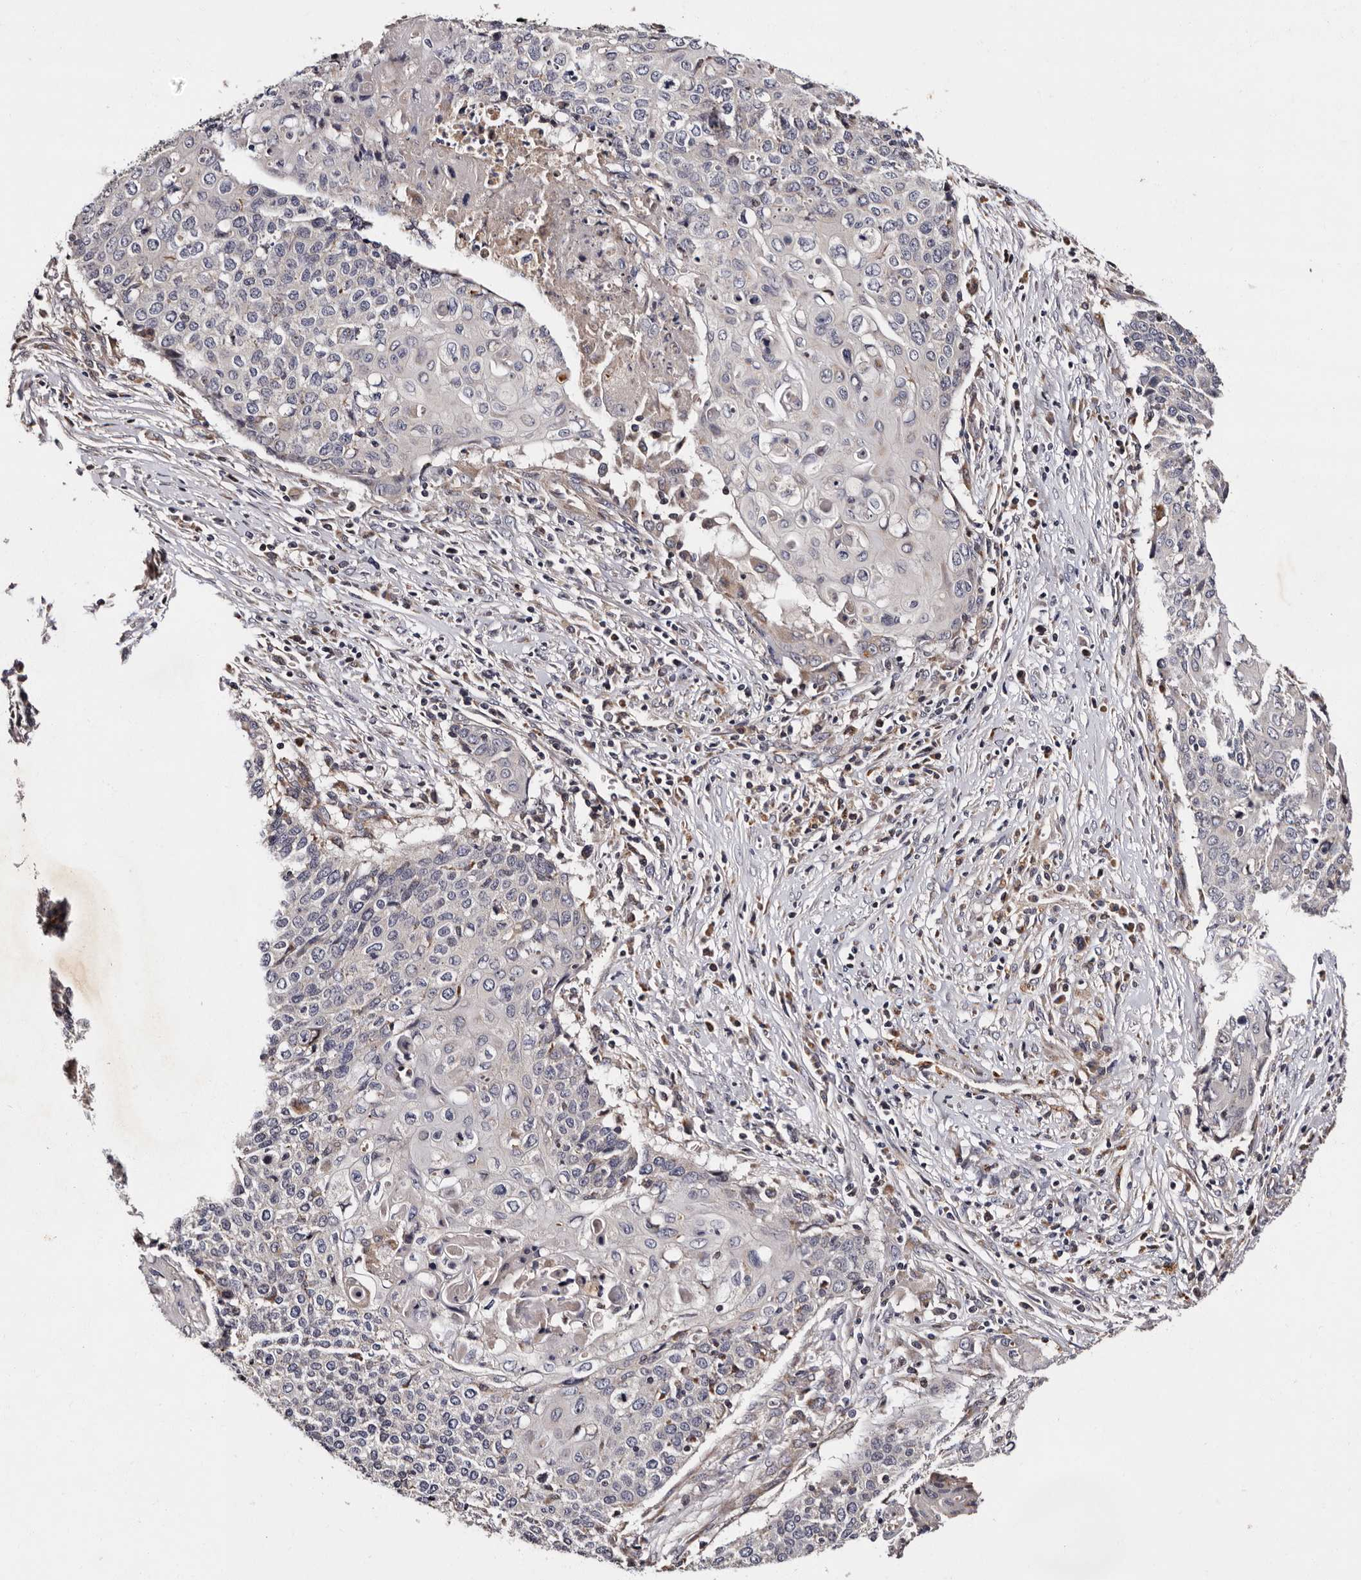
{"staining": {"intensity": "negative", "quantity": "none", "location": "none"}, "tissue": "cervical cancer", "cell_type": "Tumor cells", "image_type": "cancer", "snomed": [{"axis": "morphology", "description": "Squamous cell carcinoma, NOS"}, {"axis": "topography", "description": "Cervix"}], "caption": "Immunohistochemical staining of human cervical cancer exhibits no significant expression in tumor cells.", "gene": "ADCK5", "patient": {"sex": "female", "age": 39}}